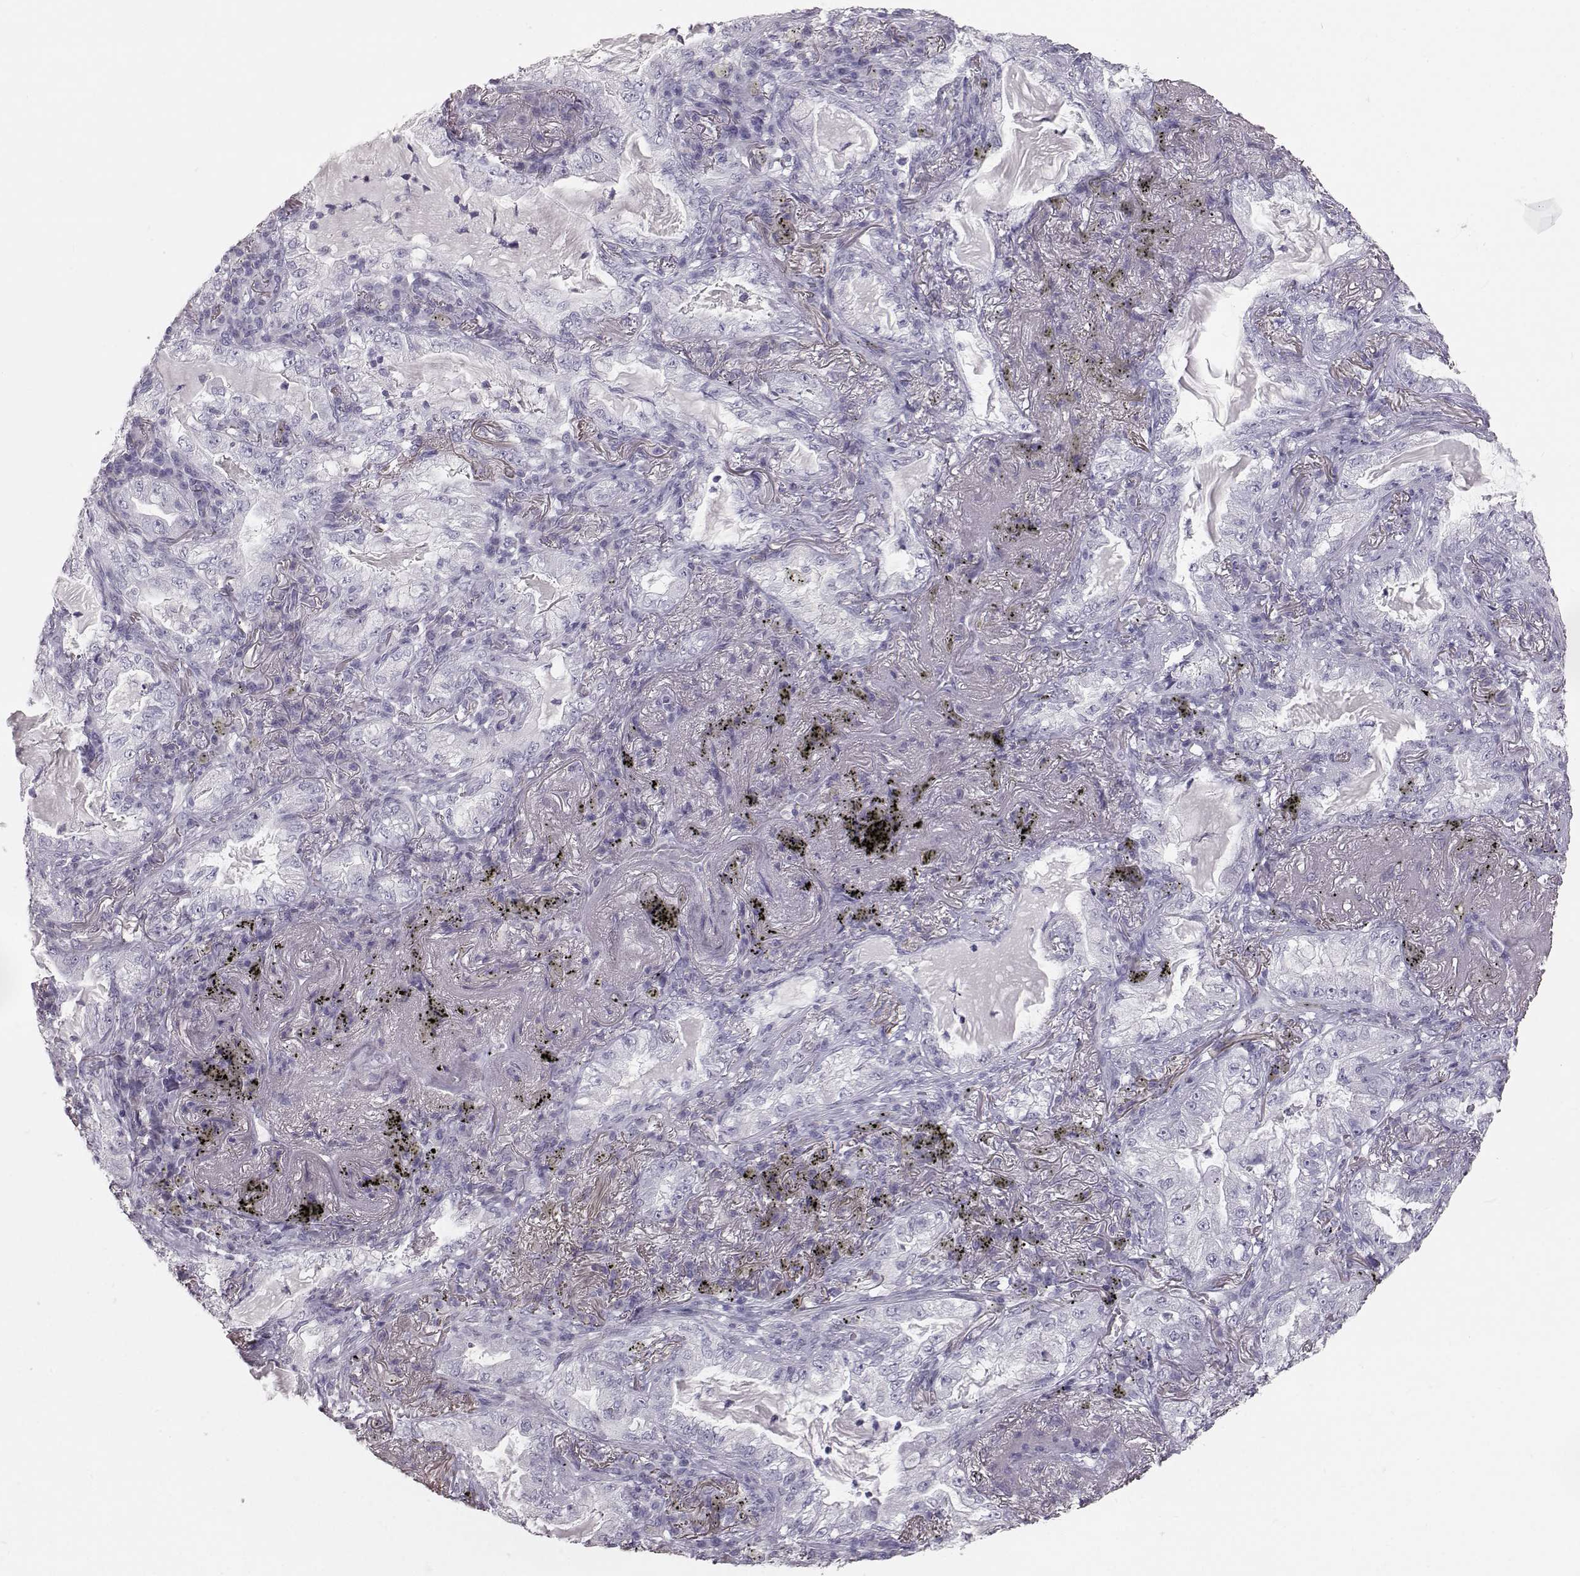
{"staining": {"intensity": "negative", "quantity": "none", "location": "none"}, "tissue": "lung cancer", "cell_type": "Tumor cells", "image_type": "cancer", "snomed": [{"axis": "morphology", "description": "Adenocarcinoma, NOS"}, {"axis": "topography", "description": "Lung"}], "caption": "There is no significant positivity in tumor cells of lung cancer (adenocarcinoma).", "gene": "KRT33A", "patient": {"sex": "female", "age": 73}}